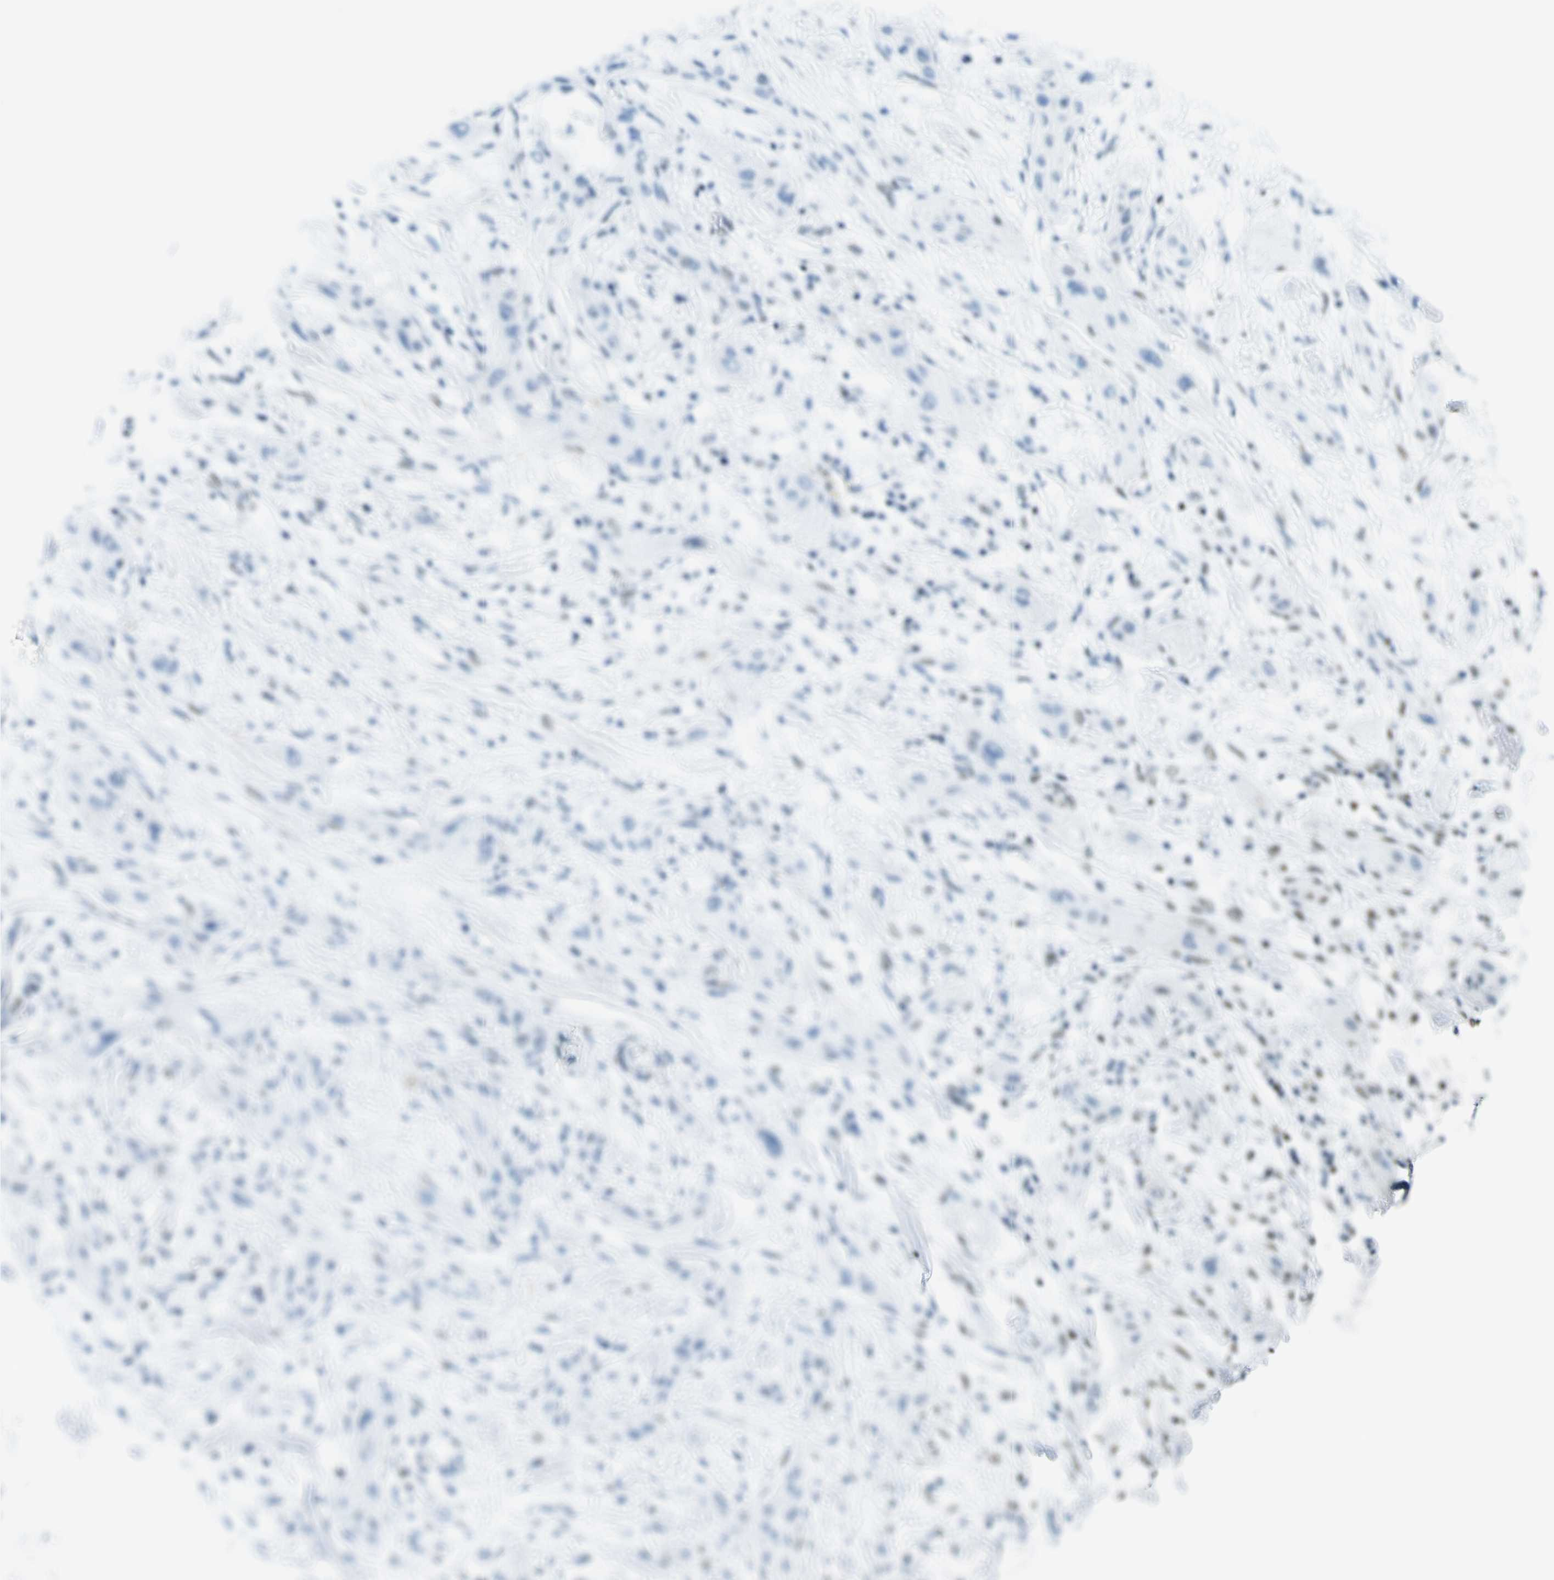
{"staining": {"intensity": "negative", "quantity": "none", "location": "none"}, "tissue": "lung cancer", "cell_type": "Tumor cells", "image_type": "cancer", "snomed": [{"axis": "morphology", "description": "Squamous cell carcinoma, NOS"}, {"axis": "topography", "description": "Lung"}], "caption": "Tumor cells show no significant protein positivity in squamous cell carcinoma (lung).", "gene": "SP1", "patient": {"sex": "female", "age": 47}}